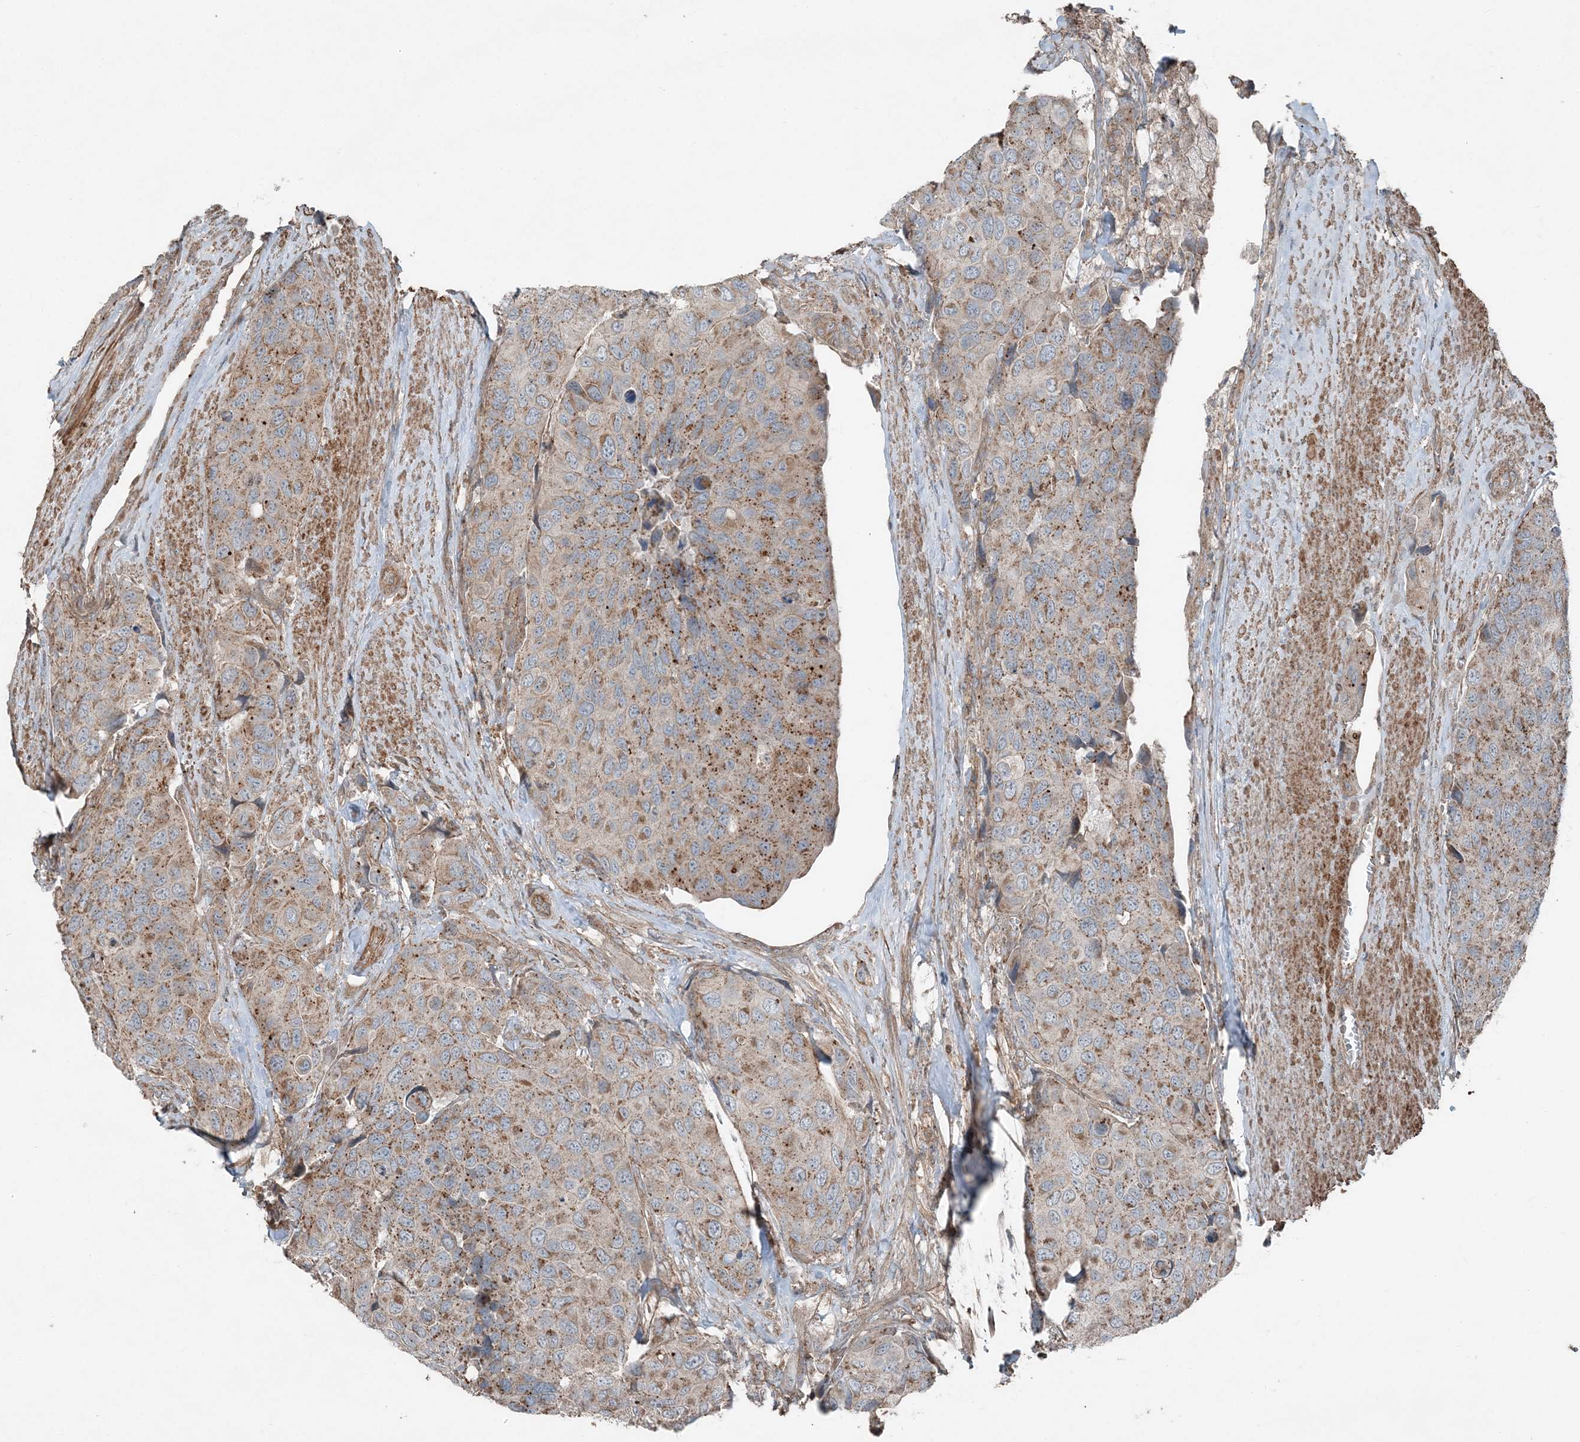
{"staining": {"intensity": "moderate", "quantity": ">75%", "location": "cytoplasmic/membranous"}, "tissue": "urothelial cancer", "cell_type": "Tumor cells", "image_type": "cancer", "snomed": [{"axis": "morphology", "description": "Urothelial carcinoma, High grade"}, {"axis": "topography", "description": "Urinary bladder"}], "caption": "Immunohistochemistry (IHC) micrograph of human urothelial cancer stained for a protein (brown), which displays medium levels of moderate cytoplasmic/membranous expression in approximately >75% of tumor cells.", "gene": "KY", "patient": {"sex": "male", "age": 74}}